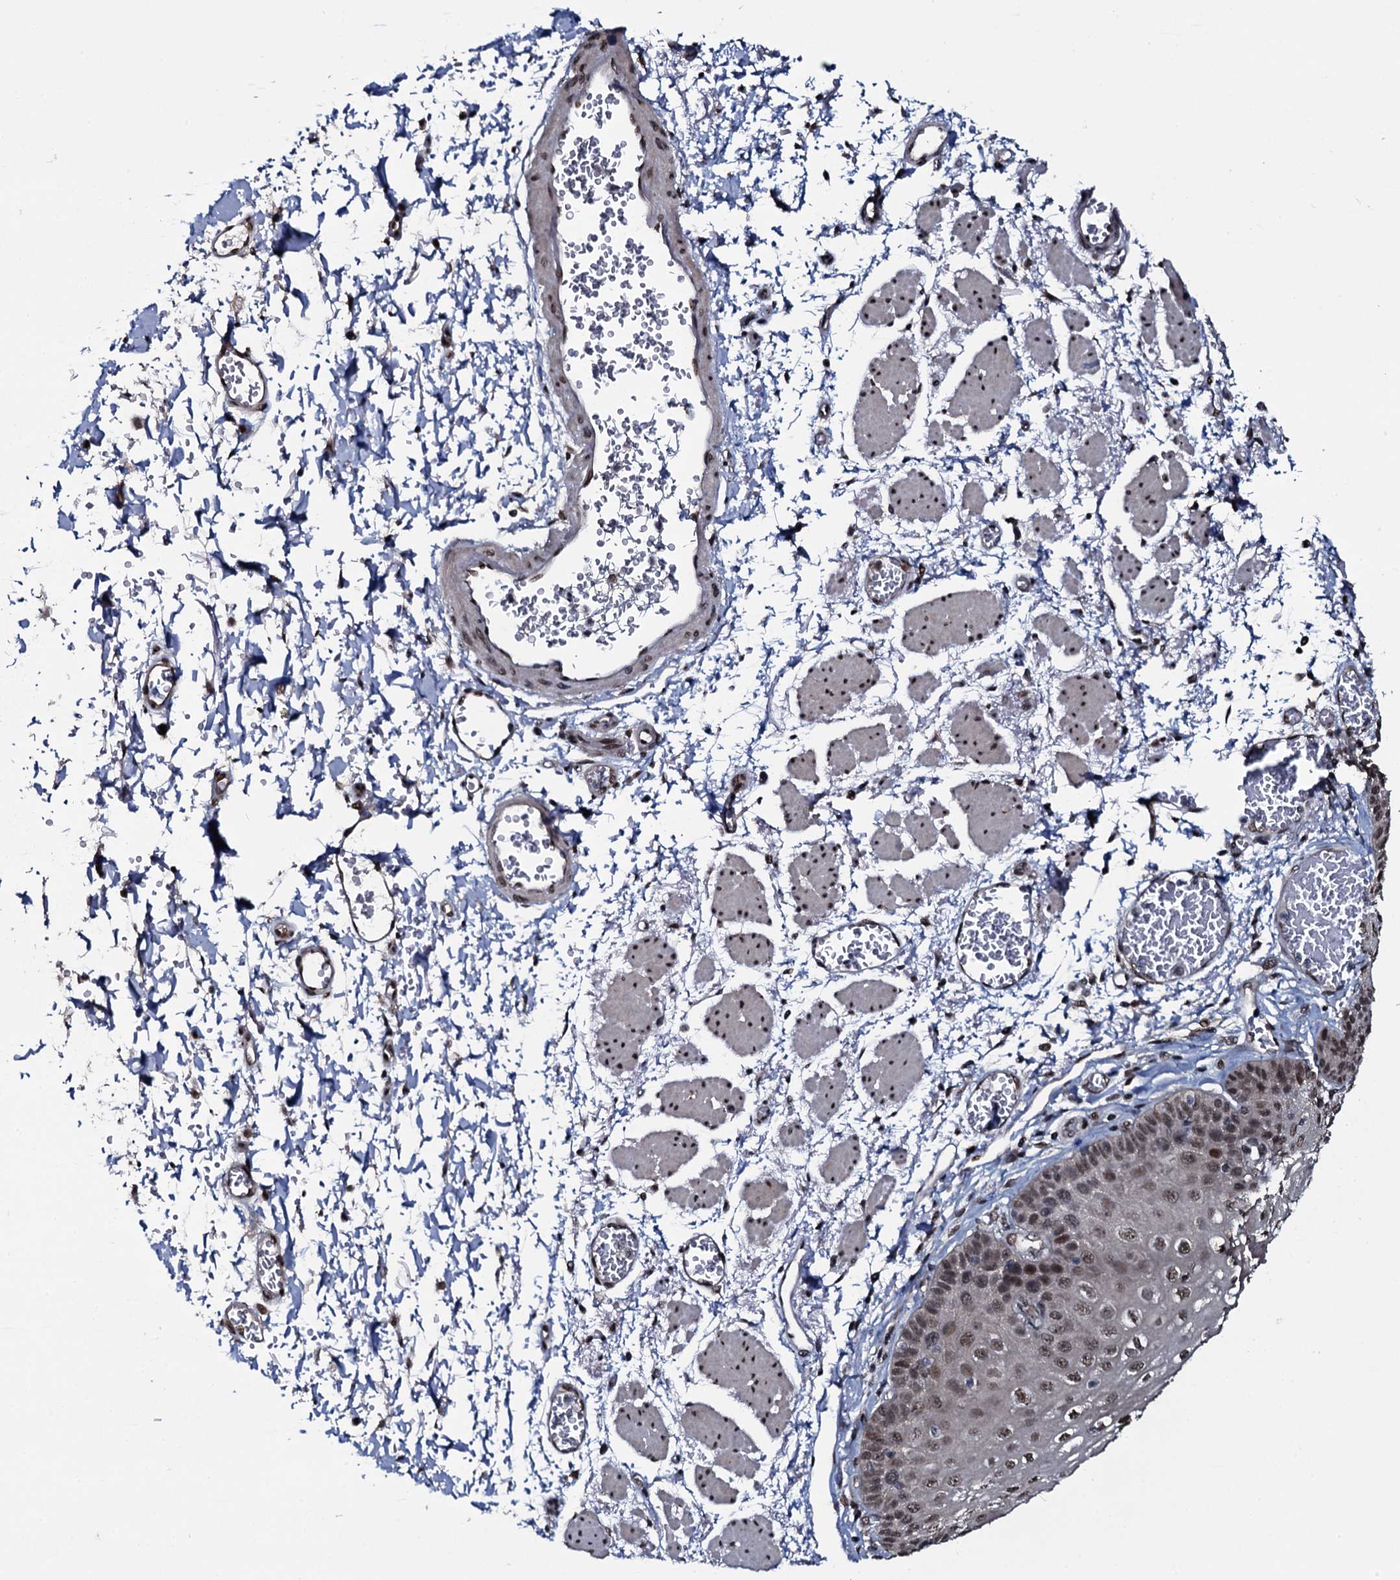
{"staining": {"intensity": "strong", "quantity": "25%-75%", "location": "nuclear"}, "tissue": "esophagus", "cell_type": "Squamous epithelial cells", "image_type": "normal", "snomed": [{"axis": "morphology", "description": "Normal tissue, NOS"}, {"axis": "topography", "description": "Esophagus"}], "caption": "A high-resolution photomicrograph shows IHC staining of benign esophagus, which demonstrates strong nuclear staining in approximately 25%-75% of squamous epithelial cells.", "gene": "SH2D4B", "patient": {"sex": "male", "age": 81}}